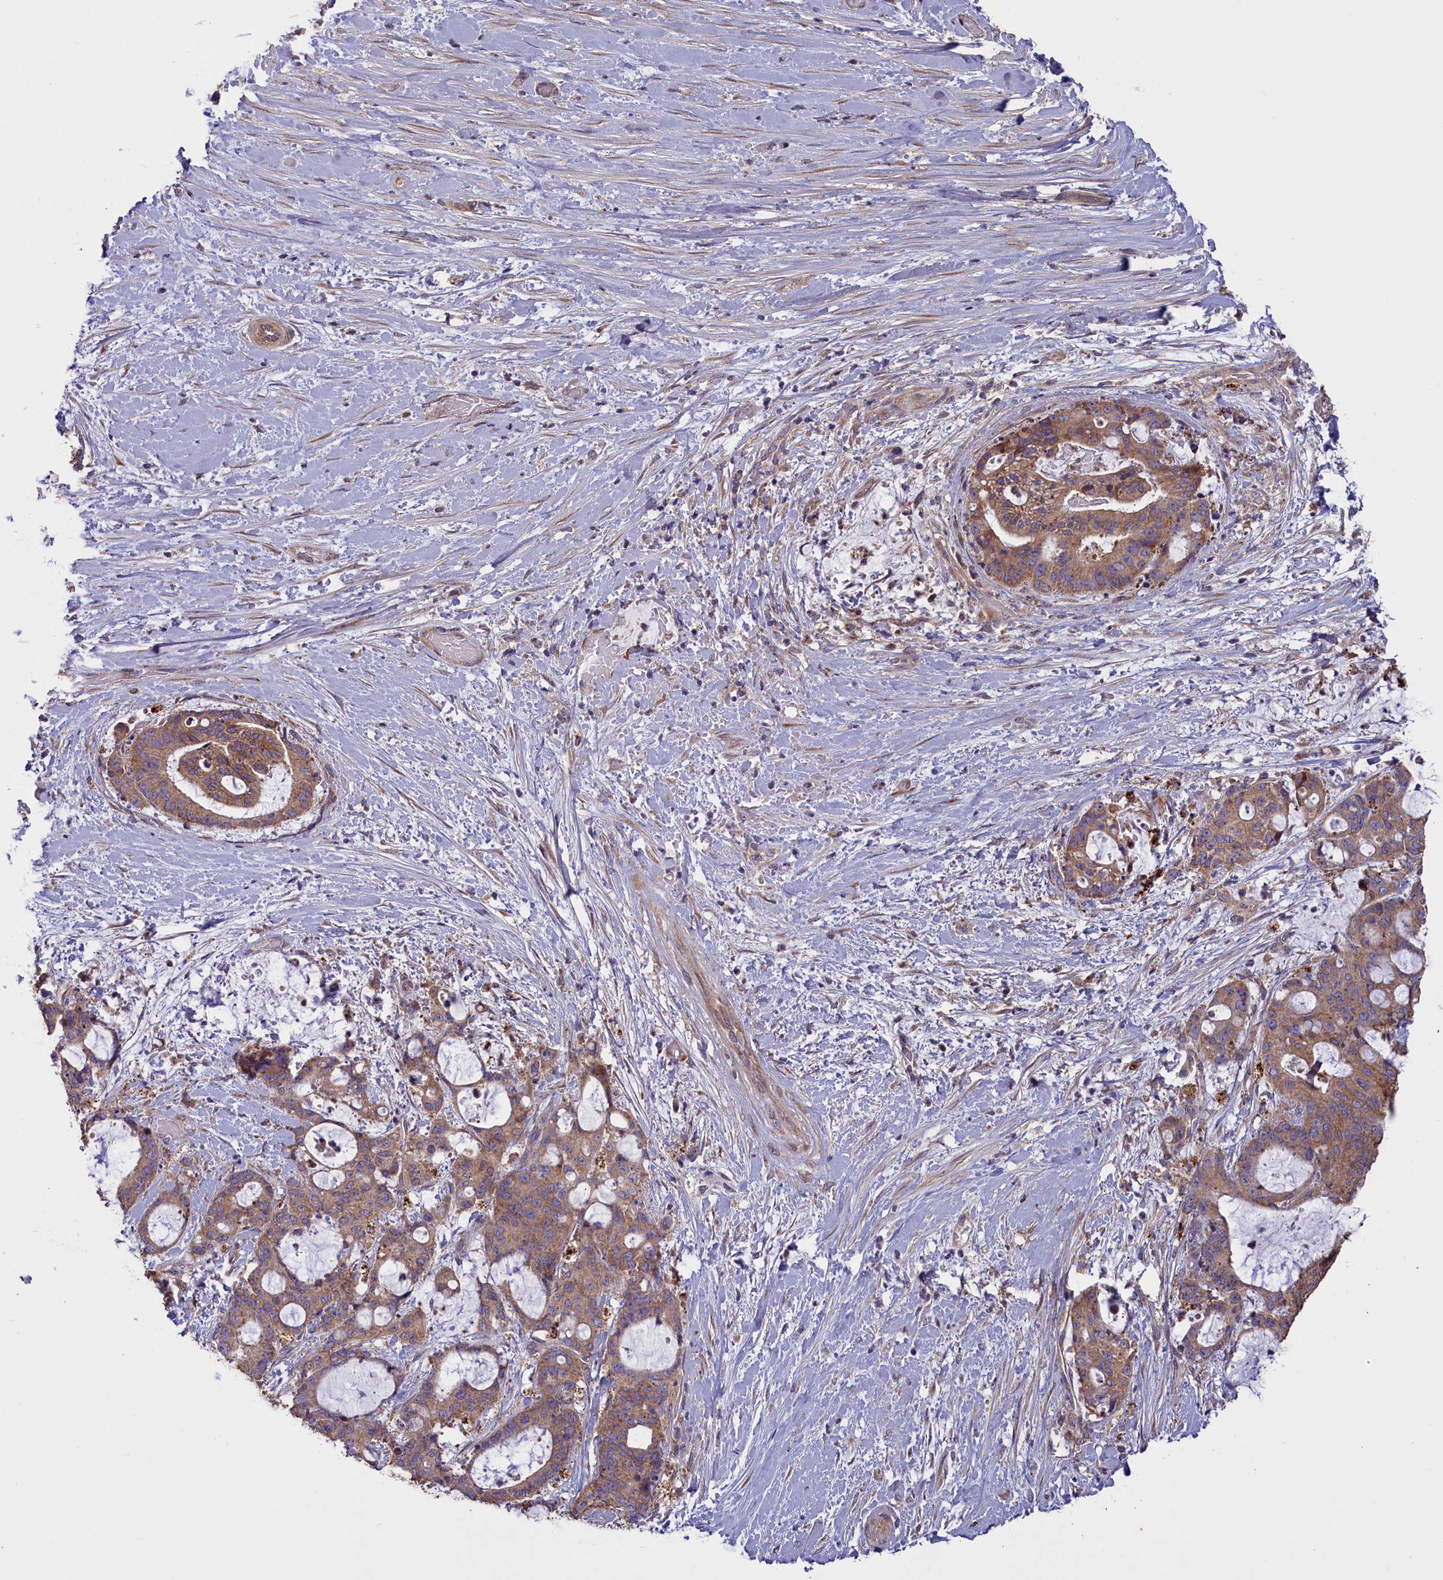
{"staining": {"intensity": "weak", "quantity": ">75%", "location": "cytoplasmic/membranous"}, "tissue": "liver cancer", "cell_type": "Tumor cells", "image_type": "cancer", "snomed": [{"axis": "morphology", "description": "Normal tissue, NOS"}, {"axis": "morphology", "description": "Cholangiocarcinoma"}, {"axis": "topography", "description": "Liver"}, {"axis": "topography", "description": "Peripheral nerve tissue"}], "caption": "A micrograph of liver cholangiocarcinoma stained for a protein shows weak cytoplasmic/membranous brown staining in tumor cells.", "gene": "ACAD8", "patient": {"sex": "female", "age": 73}}